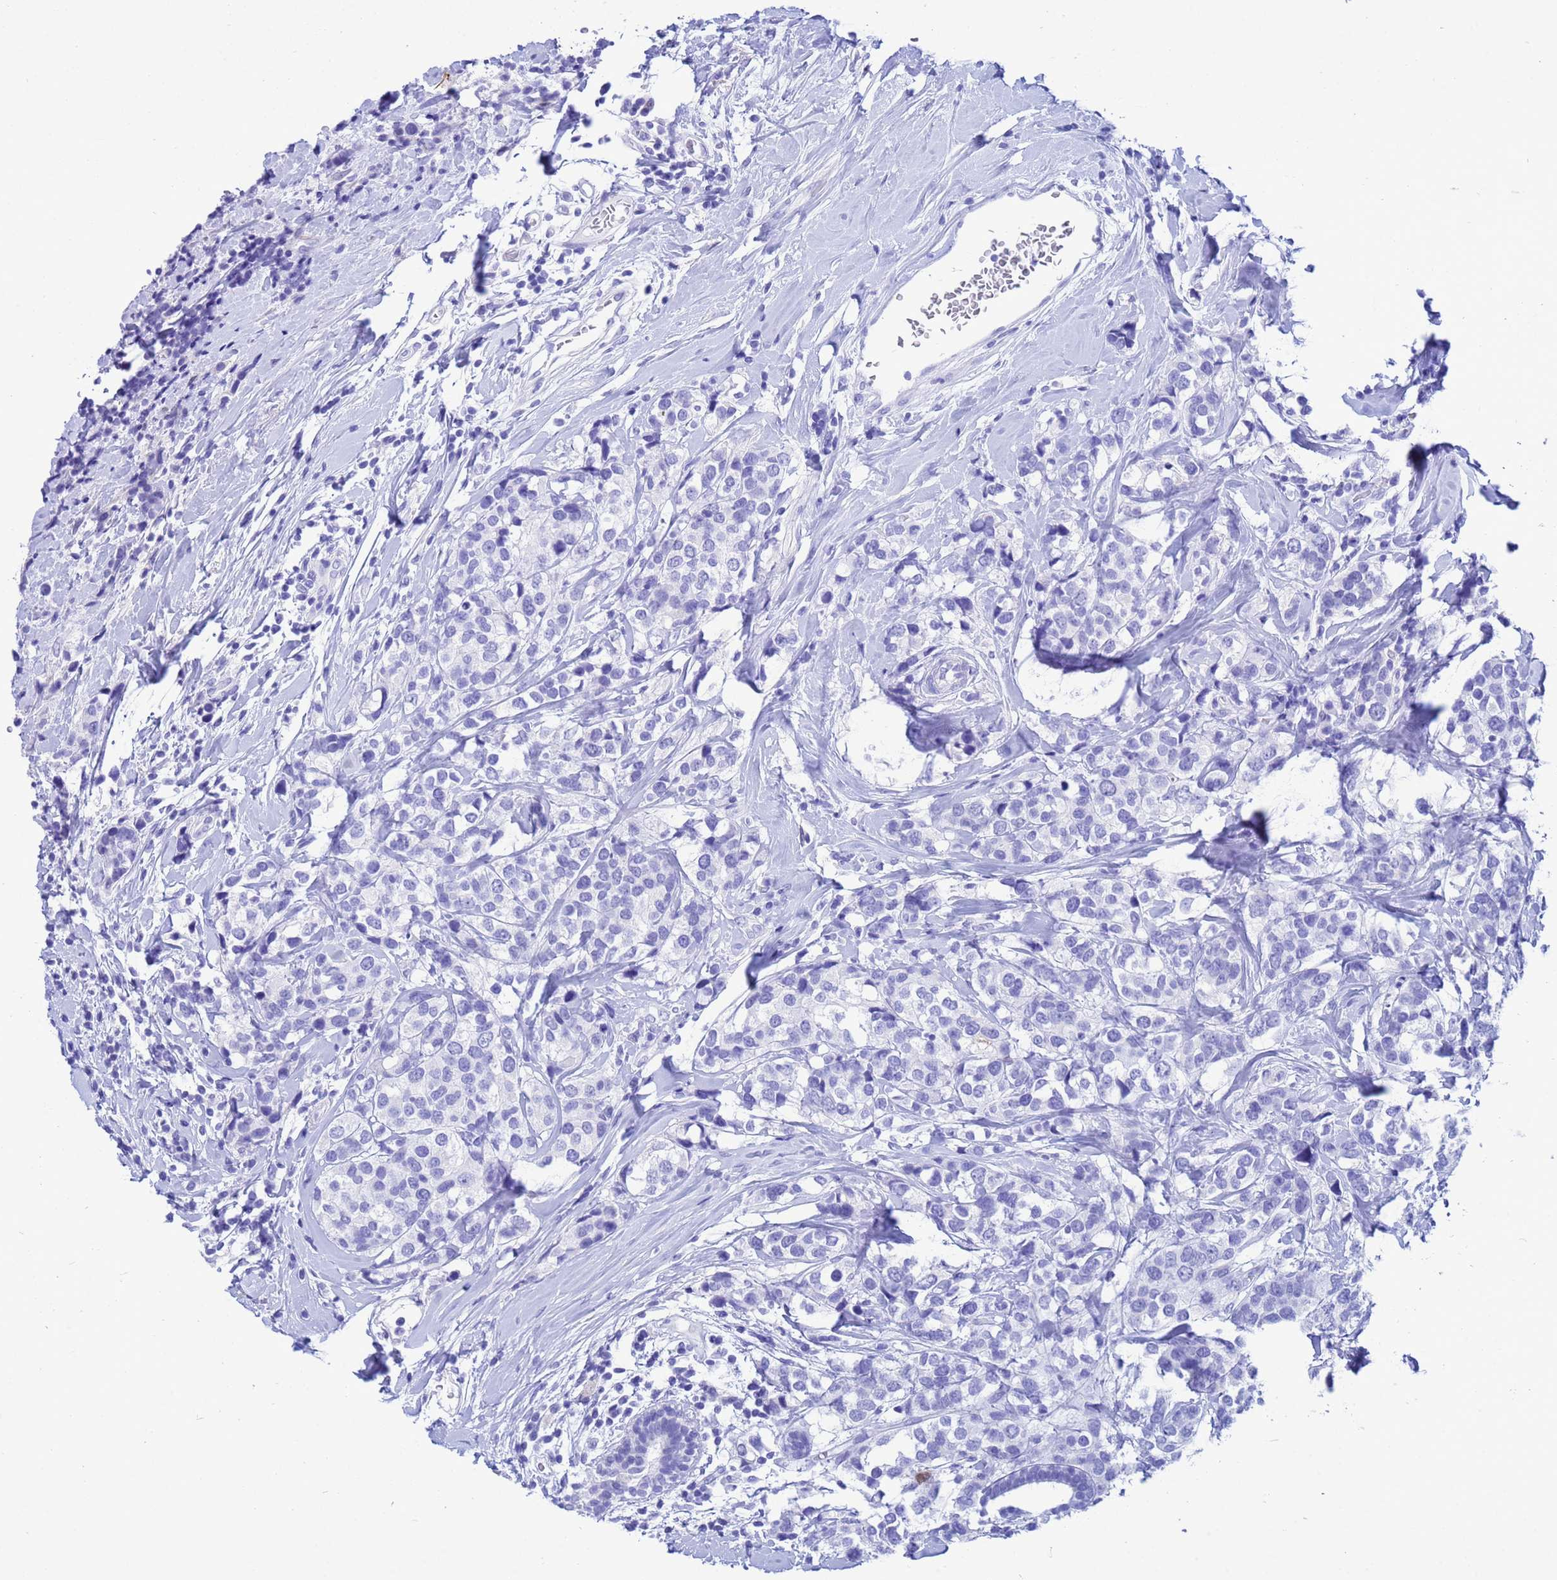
{"staining": {"intensity": "negative", "quantity": "none", "location": "none"}, "tissue": "breast cancer", "cell_type": "Tumor cells", "image_type": "cancer", "snomed": [{"axis": "morphology", "description": "Lobular carcinoma"}, {"axis": "topography", "description": "Breast"}], "caption": "Tumor cells are negative for brown protein staining in lobular carcinoma (breast).", "gene": "AKR1C2", "patient": {"sex": "female", "age": 59}}